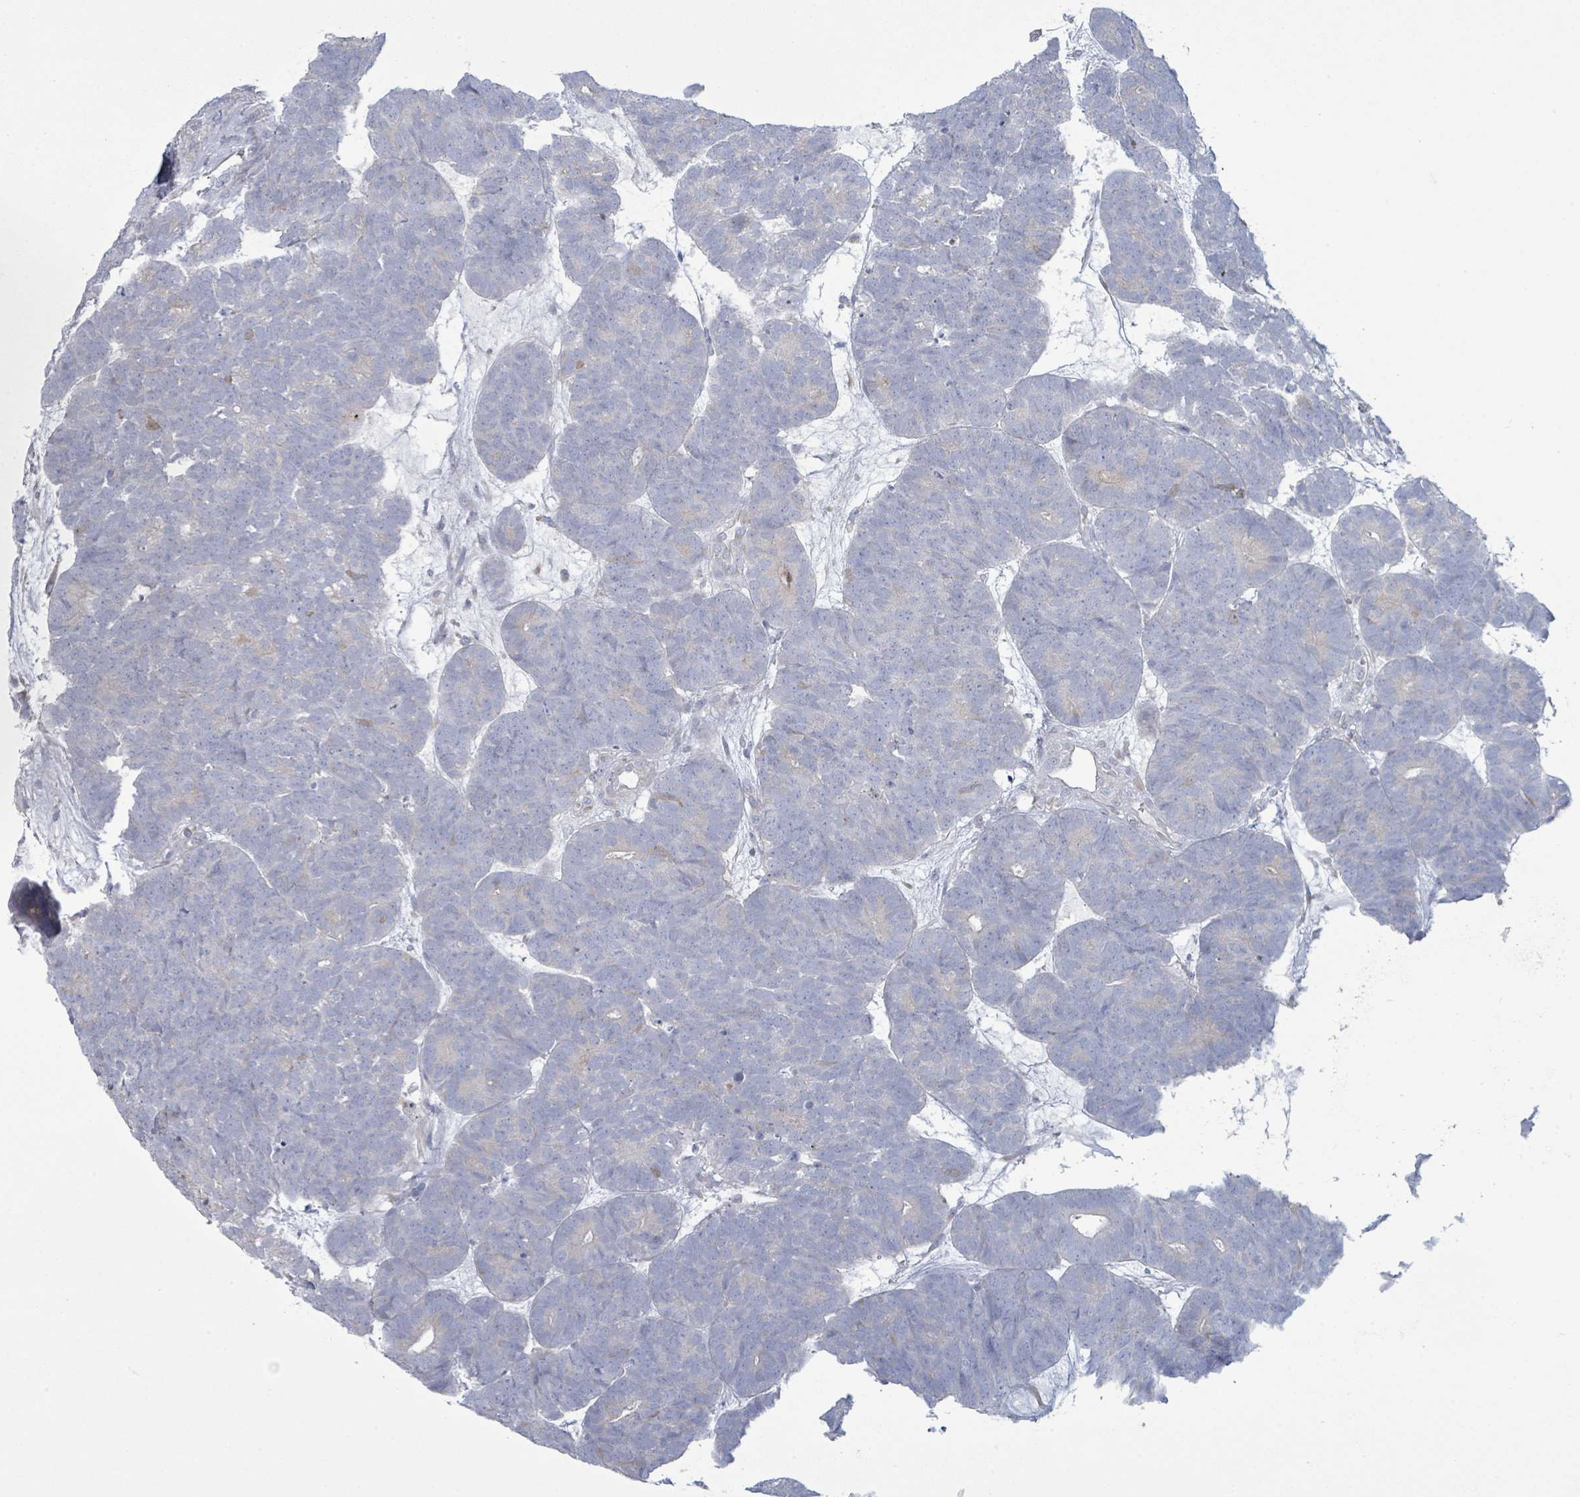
{"staining": {"intensity": "negative", "quantity": "none", "location": "none"}, "tissue": "head and neck cancer", "cell_type": "Tumor cells", "image_type": "cancer", "snomed": [{"axis": "morphology", "description": "Adenocarcinoma, NOS"}, {"axis": "topography", "description": "Head-Neck"}], "caption": "DAB immunohistochemical staining of human head and neck adenocarcinoma demonstrates no significant positivity in tumor cells.", "gene": "COL13A1", "patient": {"sex": "female", "age": 81}}